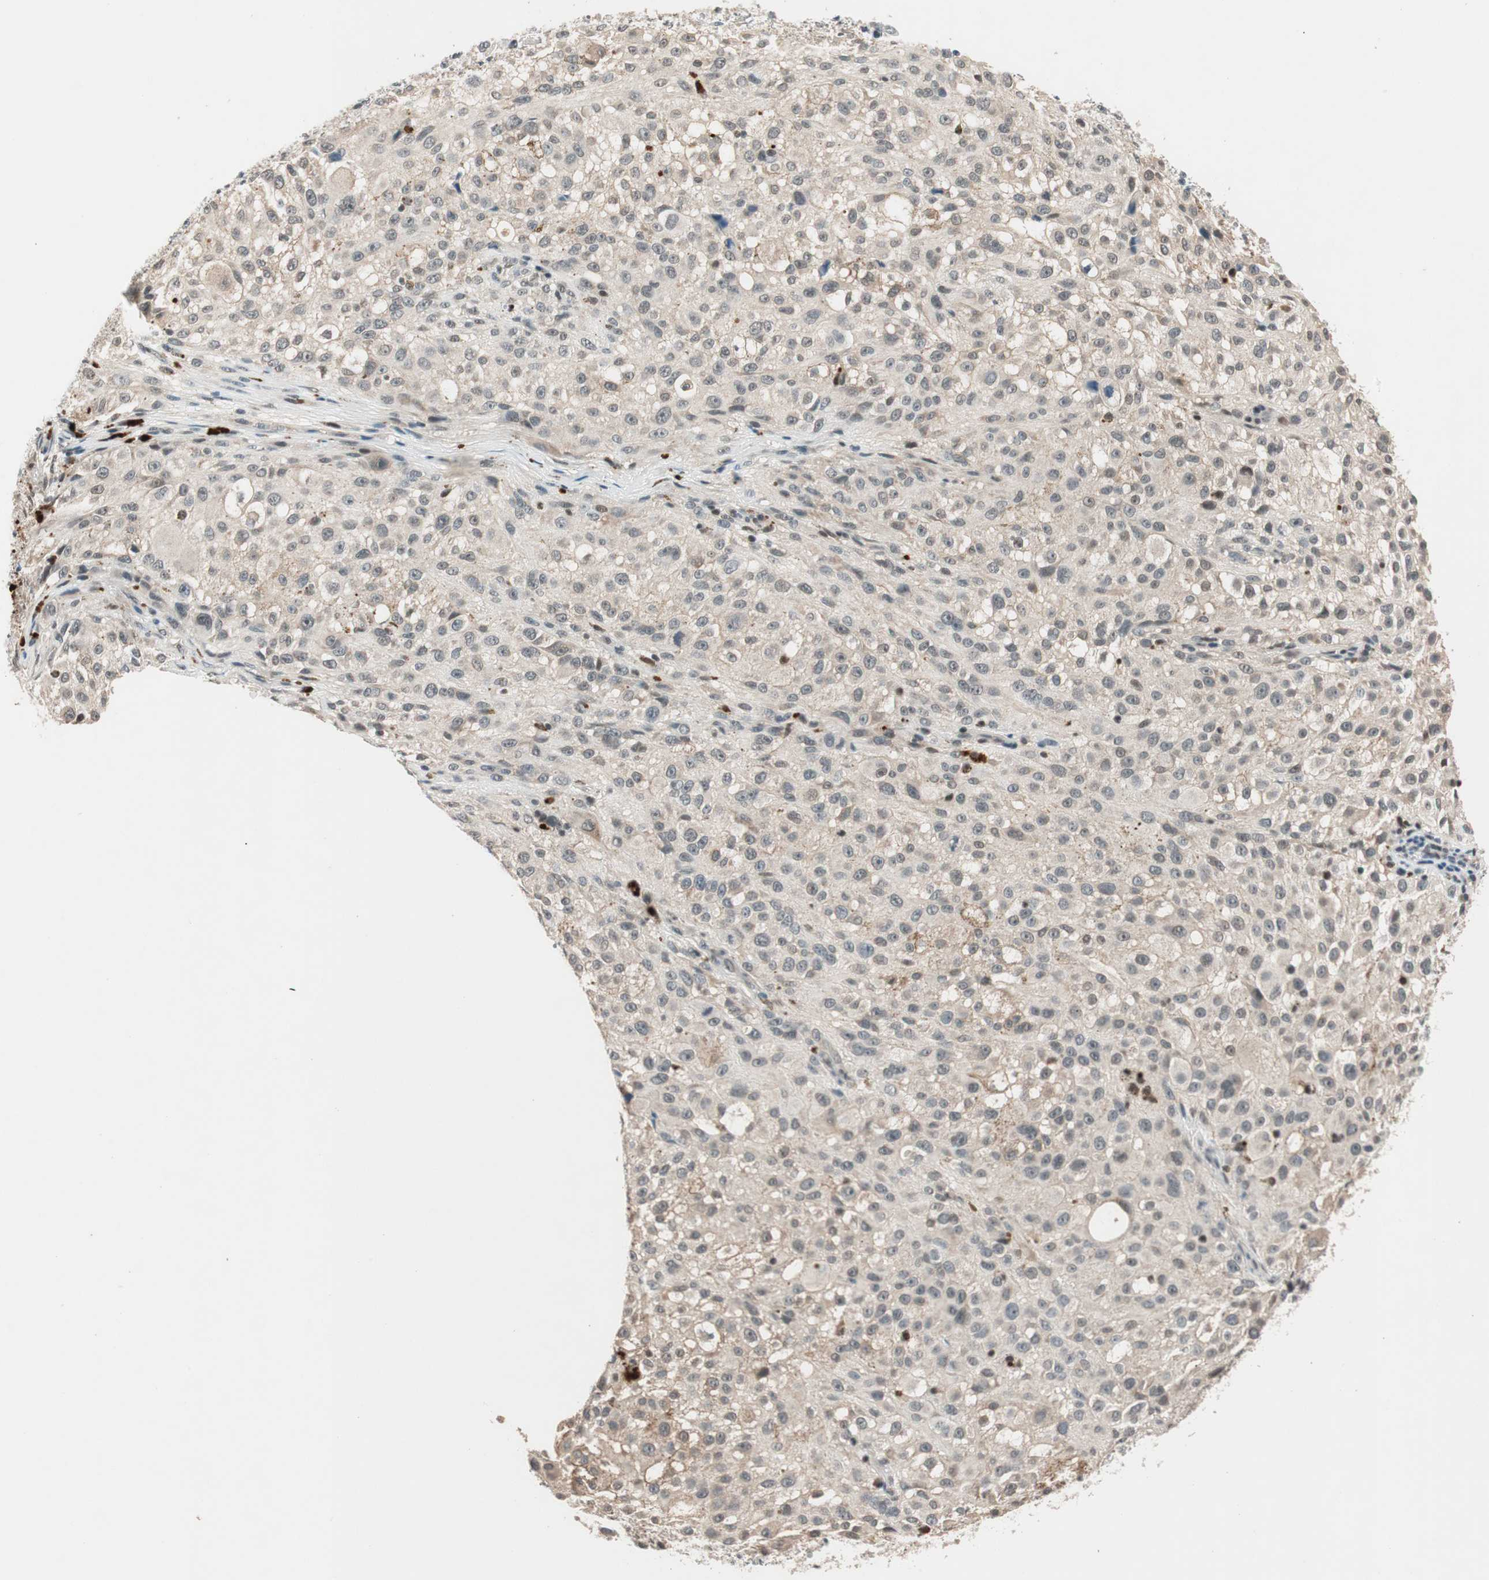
{"staining": {"intensity": "weak", "quantity": "<25%", "location": "nuclear"}, "tissue": "melanoma", "cell_type": "Tumor cells", "image_type": "cancer", "snomed": [{"axis": "morphology", "description": "Necrosis, NOS"}, {"axis": "morphology", "description": "Malignant melanoma, NOS"}, {"axis": "topography", "description": "Skin"}], "caption": "An image of human melanoma is negative for staining in tumor cells. Brightfield microscopy of immunohistochemistry (IHC) stained with DAB (3,3'-diaminobenzidine) (brown) and hematoxylin (blue), captured at high magnification.", "gene": "NFRKB", "patient": {"sex": "female", "age": 87}}